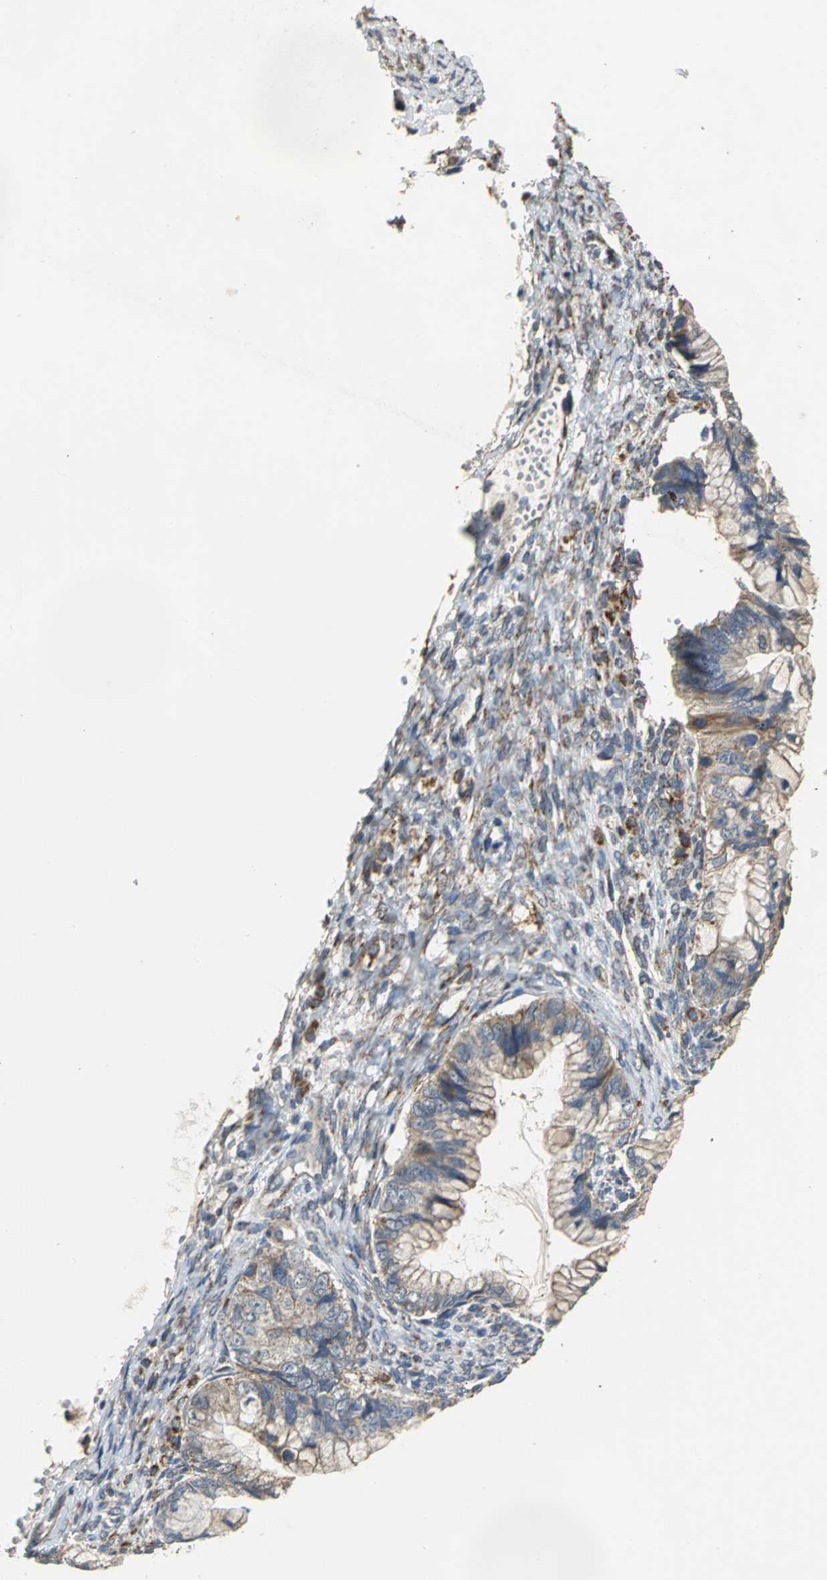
{"staining": {"intensity": "moderate", "quantity": "25%-75%", "location": "cytoplasmic/membranous"}, "tissue": "ovarian cancer", "cell_type": "Tumor cells", "image_type": "cancer", "snomed": [{"axis": "morphology", "description": "Cystadenocarcinoma, mucinous, NOS"}, {"axis": "topography", "description": "Ovary"}], "caption": "Protein staining displays moderate cytoplasmic/membranous expression in approximately 25%-75% of tumor cells in ovarian mucinous cystadenocarcinoma. The staining was performed using DAB (3,3'-diaminobenzidine) to visualize the protein expression in brown, while the nuclei were stained in blue with hematoxylin (Magnification: 20x).", "gene": "NDUFB5", "patient": {"sex": "female", "age": 36}}